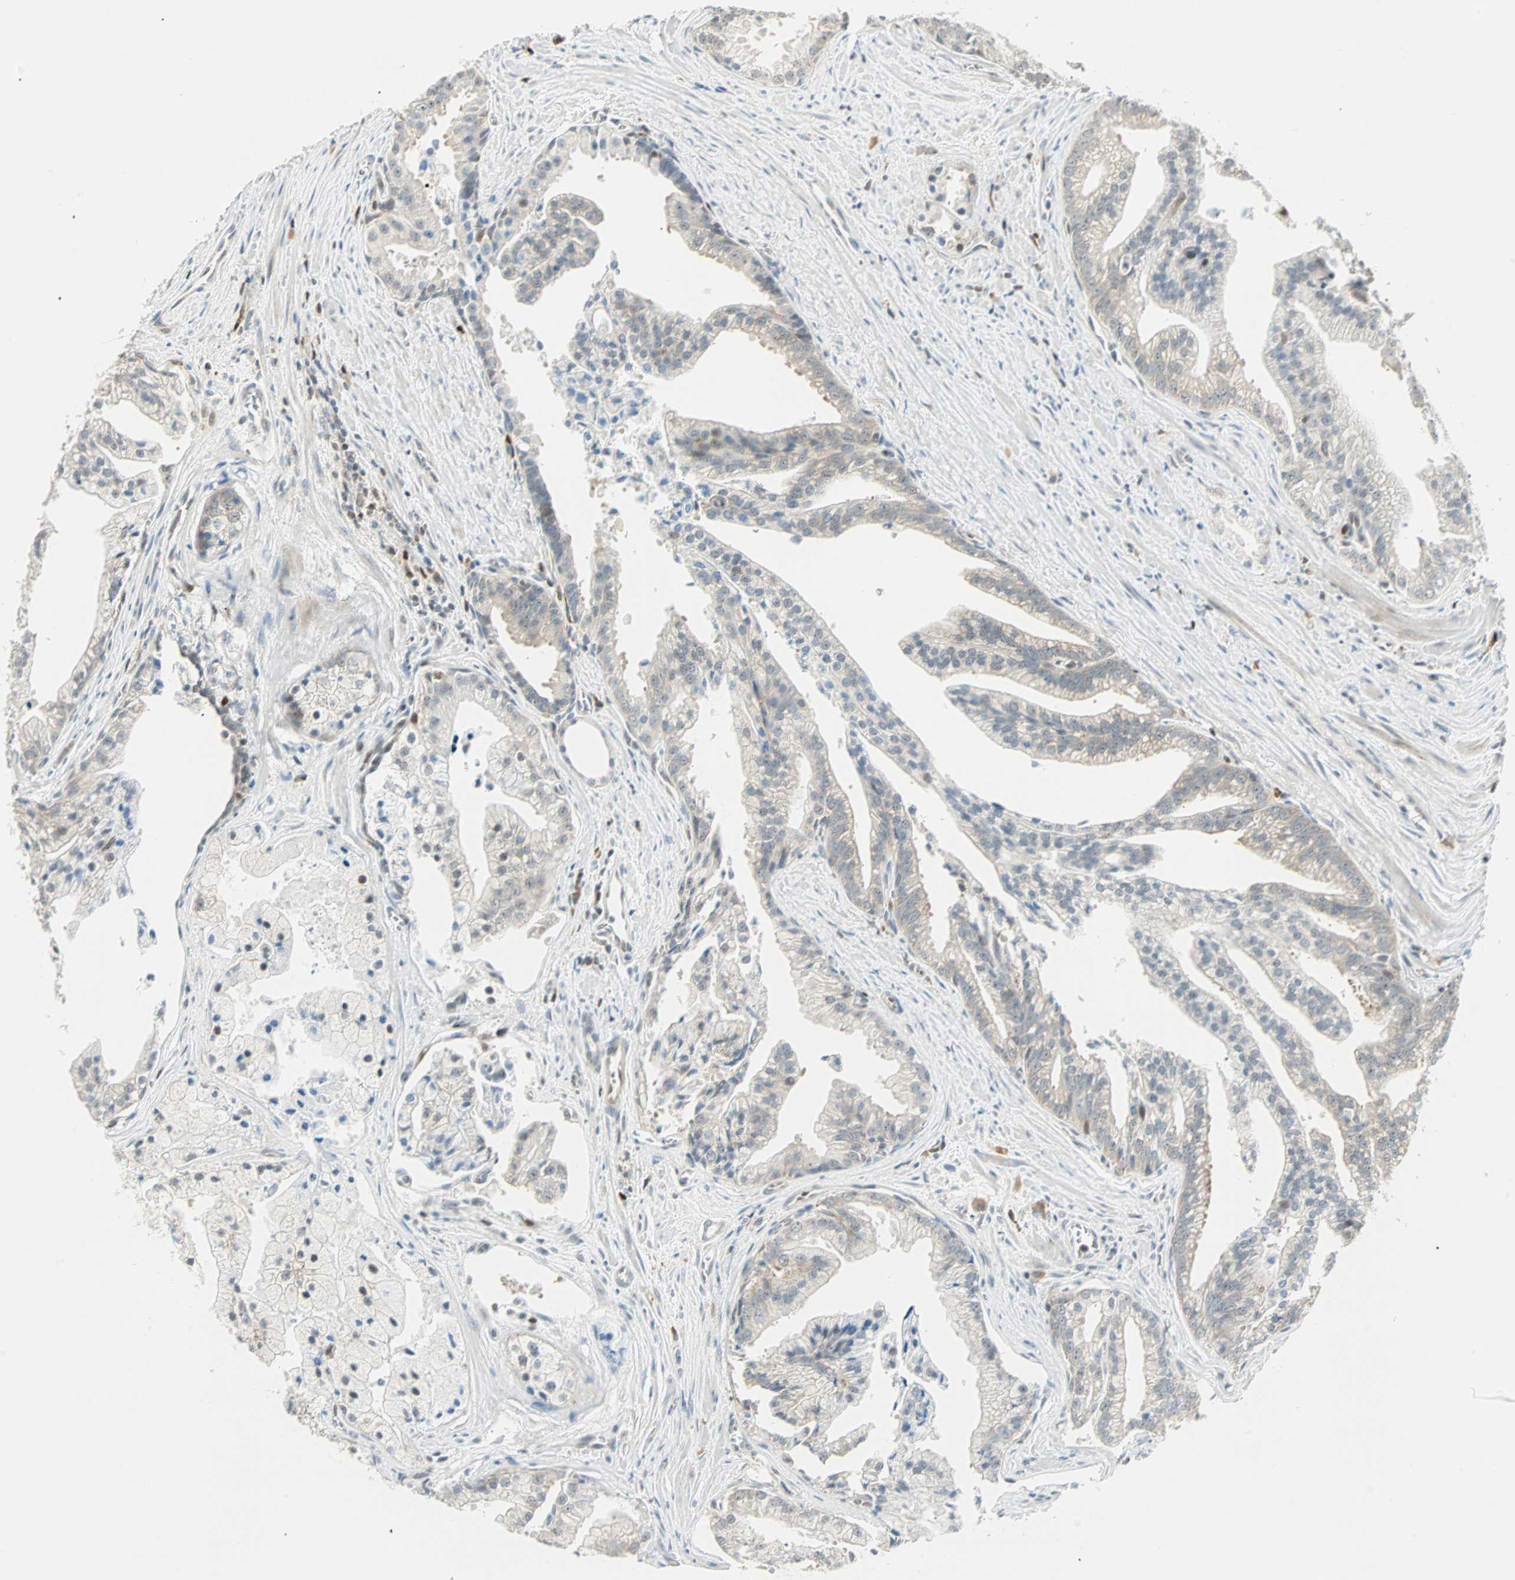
{"staining": {"intensity": "negative", "quantity": "none", "location": "none"}, "tissue": "prostate cancer", "cell_type": "Tumor cells", "image_type": "cancer", "snomed": [{"axis": "morphology", "description": "Adenocarcinoma, High grade"}, {"axis": "topography", "description": "Prostate"}], "caption": "DAB immunohistochemical staining of adenocarcinoma (high-grade) (prostate) shows no significant positivity in tumor cells.", "gene": "MSX2", "patient": {"sex": "male", "age": 67}}